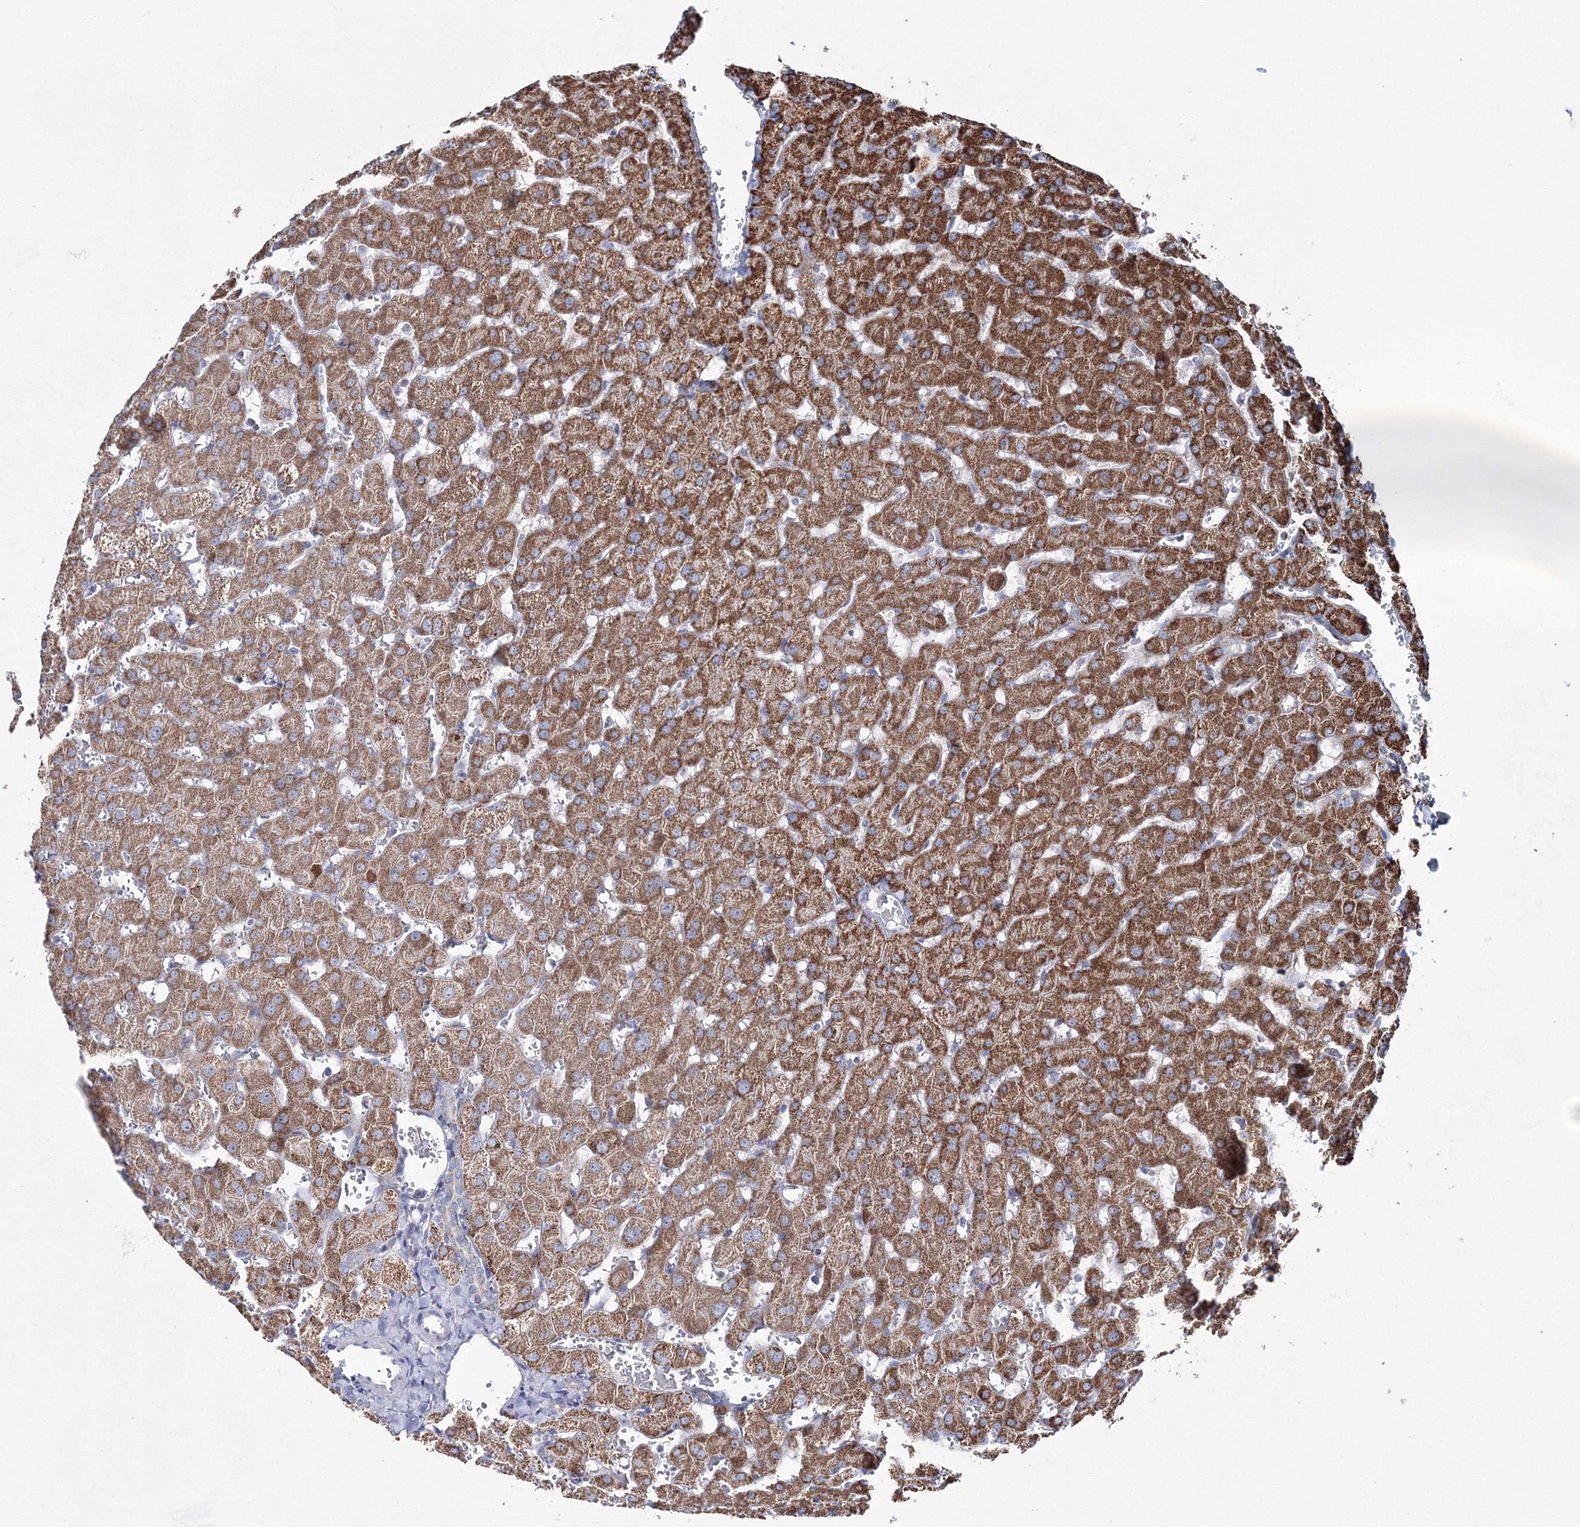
{"staining": {"intensity": "weak", "quantity": "<25%", "location": "cytoplasmic/membranous"}, "tissue": "liver", "cell_type": "Cholangiocytes", "image_type": "normal", "snomed": [{"axis": "morphology", "description": "Normal tissue, NOS"}, {"axis": "topography", "description": "Liver"}], "caption": "This is a image of immunohistochemistry (IHC) staining of normal liver, which shows no positivity in cholangiocytes.", "gene": "IGSF9", "patient": {"sex": "female", "age": 63}}